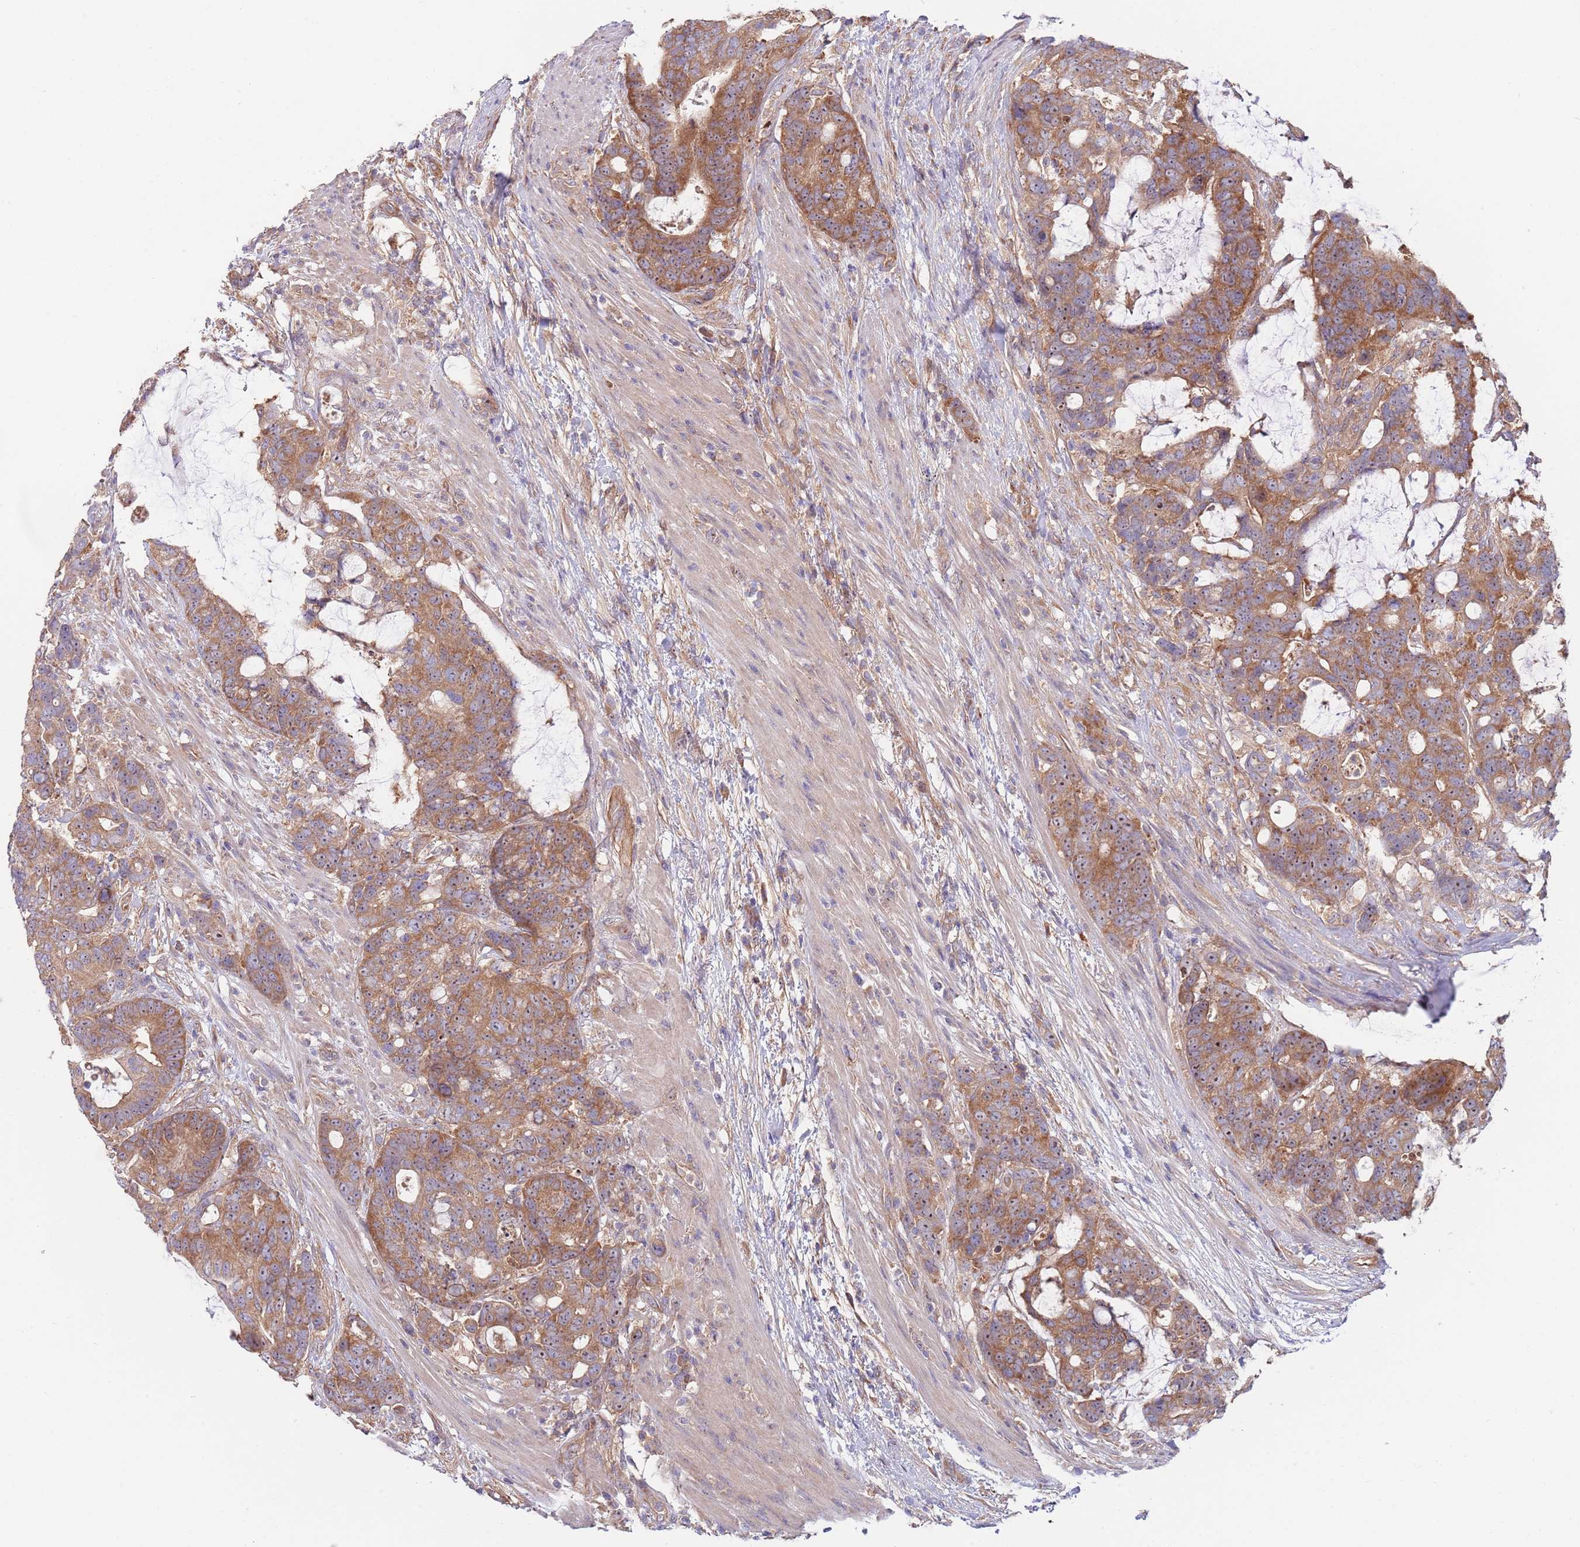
{"staining": {"intensity": "moderate", "quantity": ">75%", "location": "cytoplasmic/membranous,nuclear"}, "tissue": "colorectal cancer", "cell_type": "Tumor cells", "image_type": "cancer", "snomed": [{"axis": "morphology", "description": "Adenocarcinoma, NOS"}, {"axis": "topography", "description": "Colon"}], "caption": "Colorectal cancer (adenocarcinoma) tissue demonstrates moderate cytoplasmic/membranous and nuclear expression in about >75% of tumor cells", "gene": "EIF3F", "patient": {"sex": "female", "age": 82}}